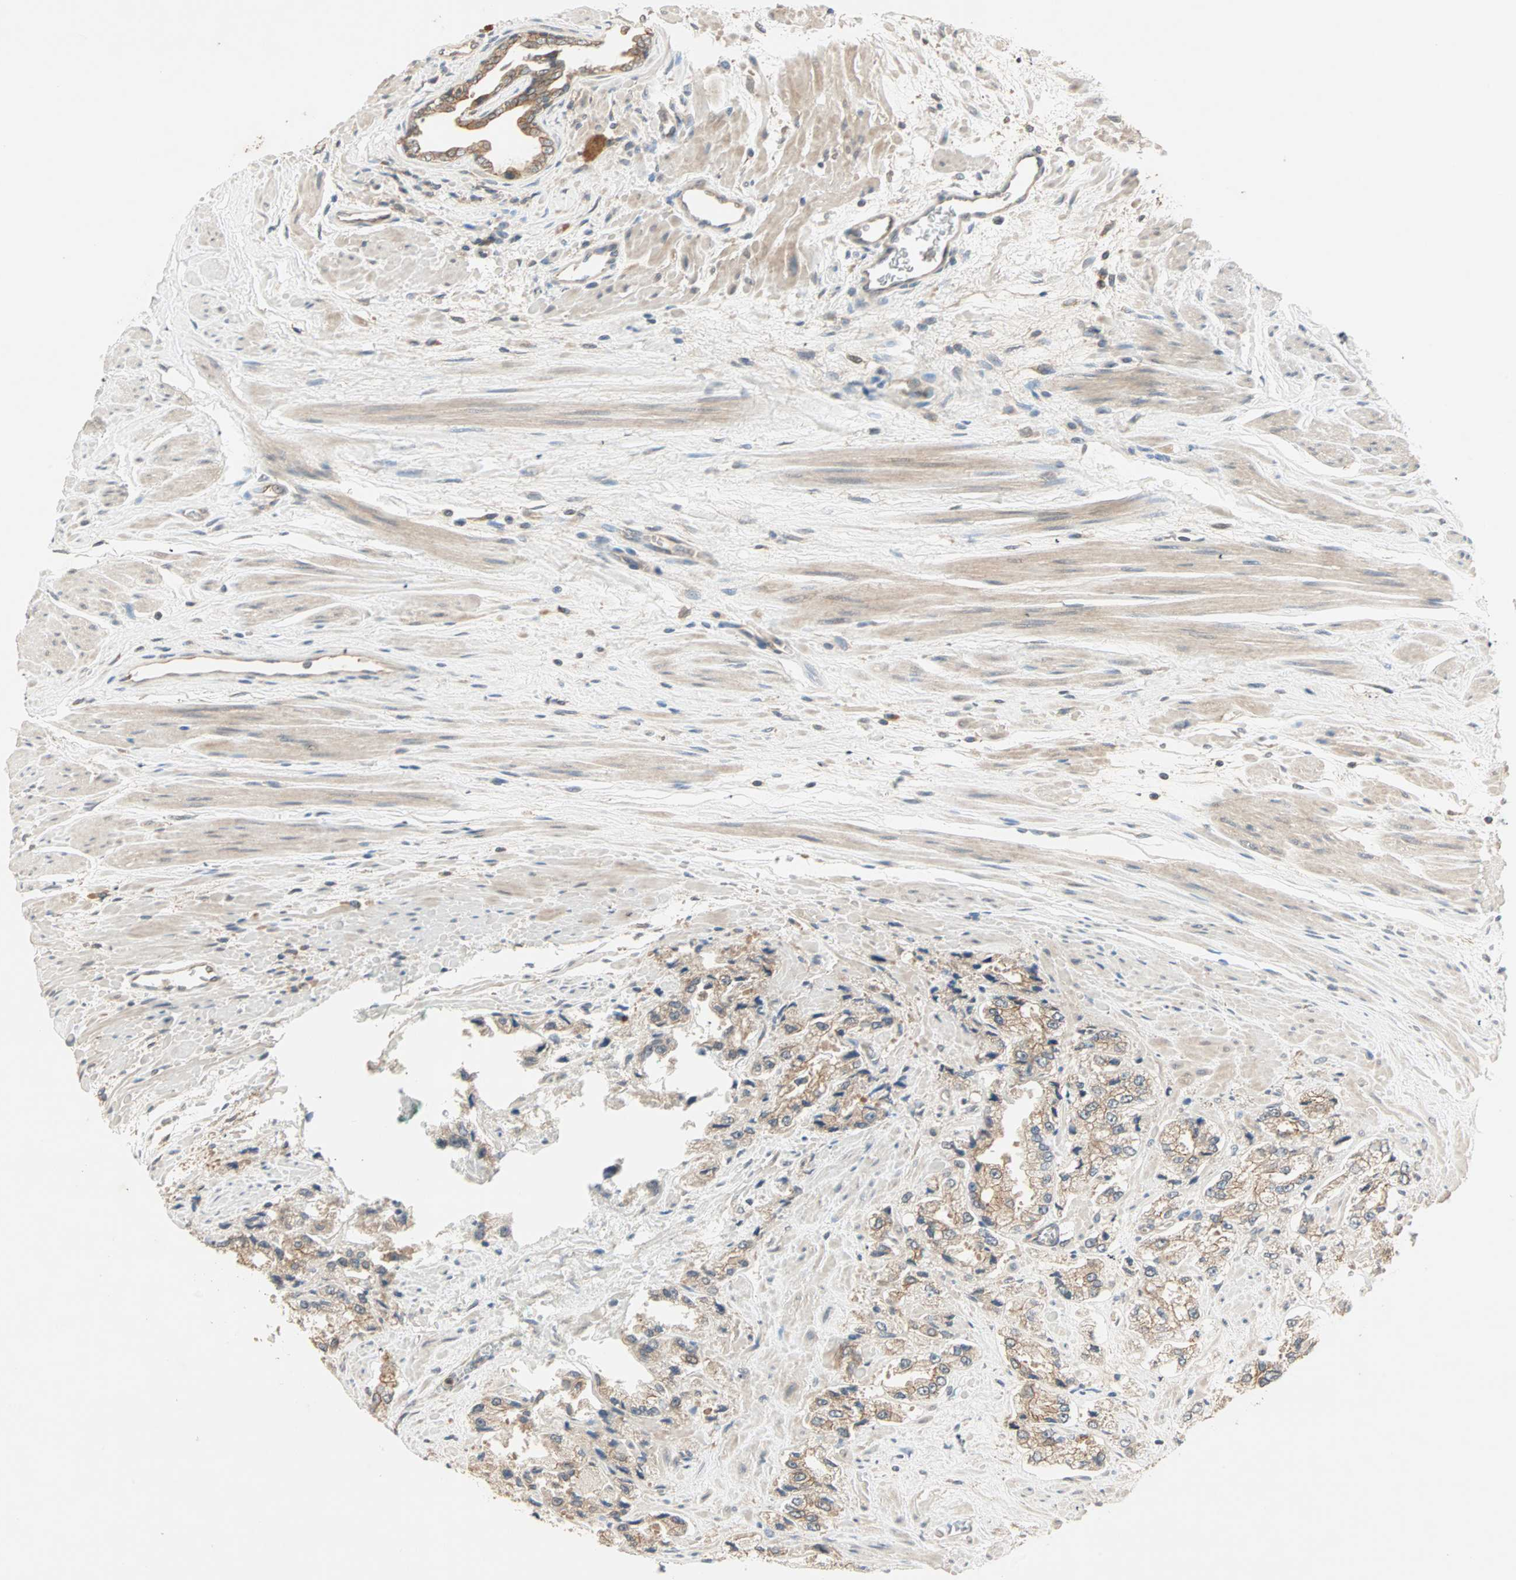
{"staining": {"intensity": "moderate", "quantity": ">75%", "location": "cytoplasmic/membranous"}, "tissue": "prostate cancer", "cell_type": "Tumor cells", "image_type": "cancer", "snomed": [{"axis": "morphology", "description": "Adenocarcinoma, High grade"}, {"axis": "topography", "description": "Prostate"}], "caption": "An IHC image of tumor tissue is shown. Protein staining in brown shows moderate cytoplasmic/membranous positivity in prostate cancer within tumor cells. The protein is shown in brown color, while the nuclei are stained blue.", "gene": "TTF2", "patient": {"sex": "male", "age": 58}}